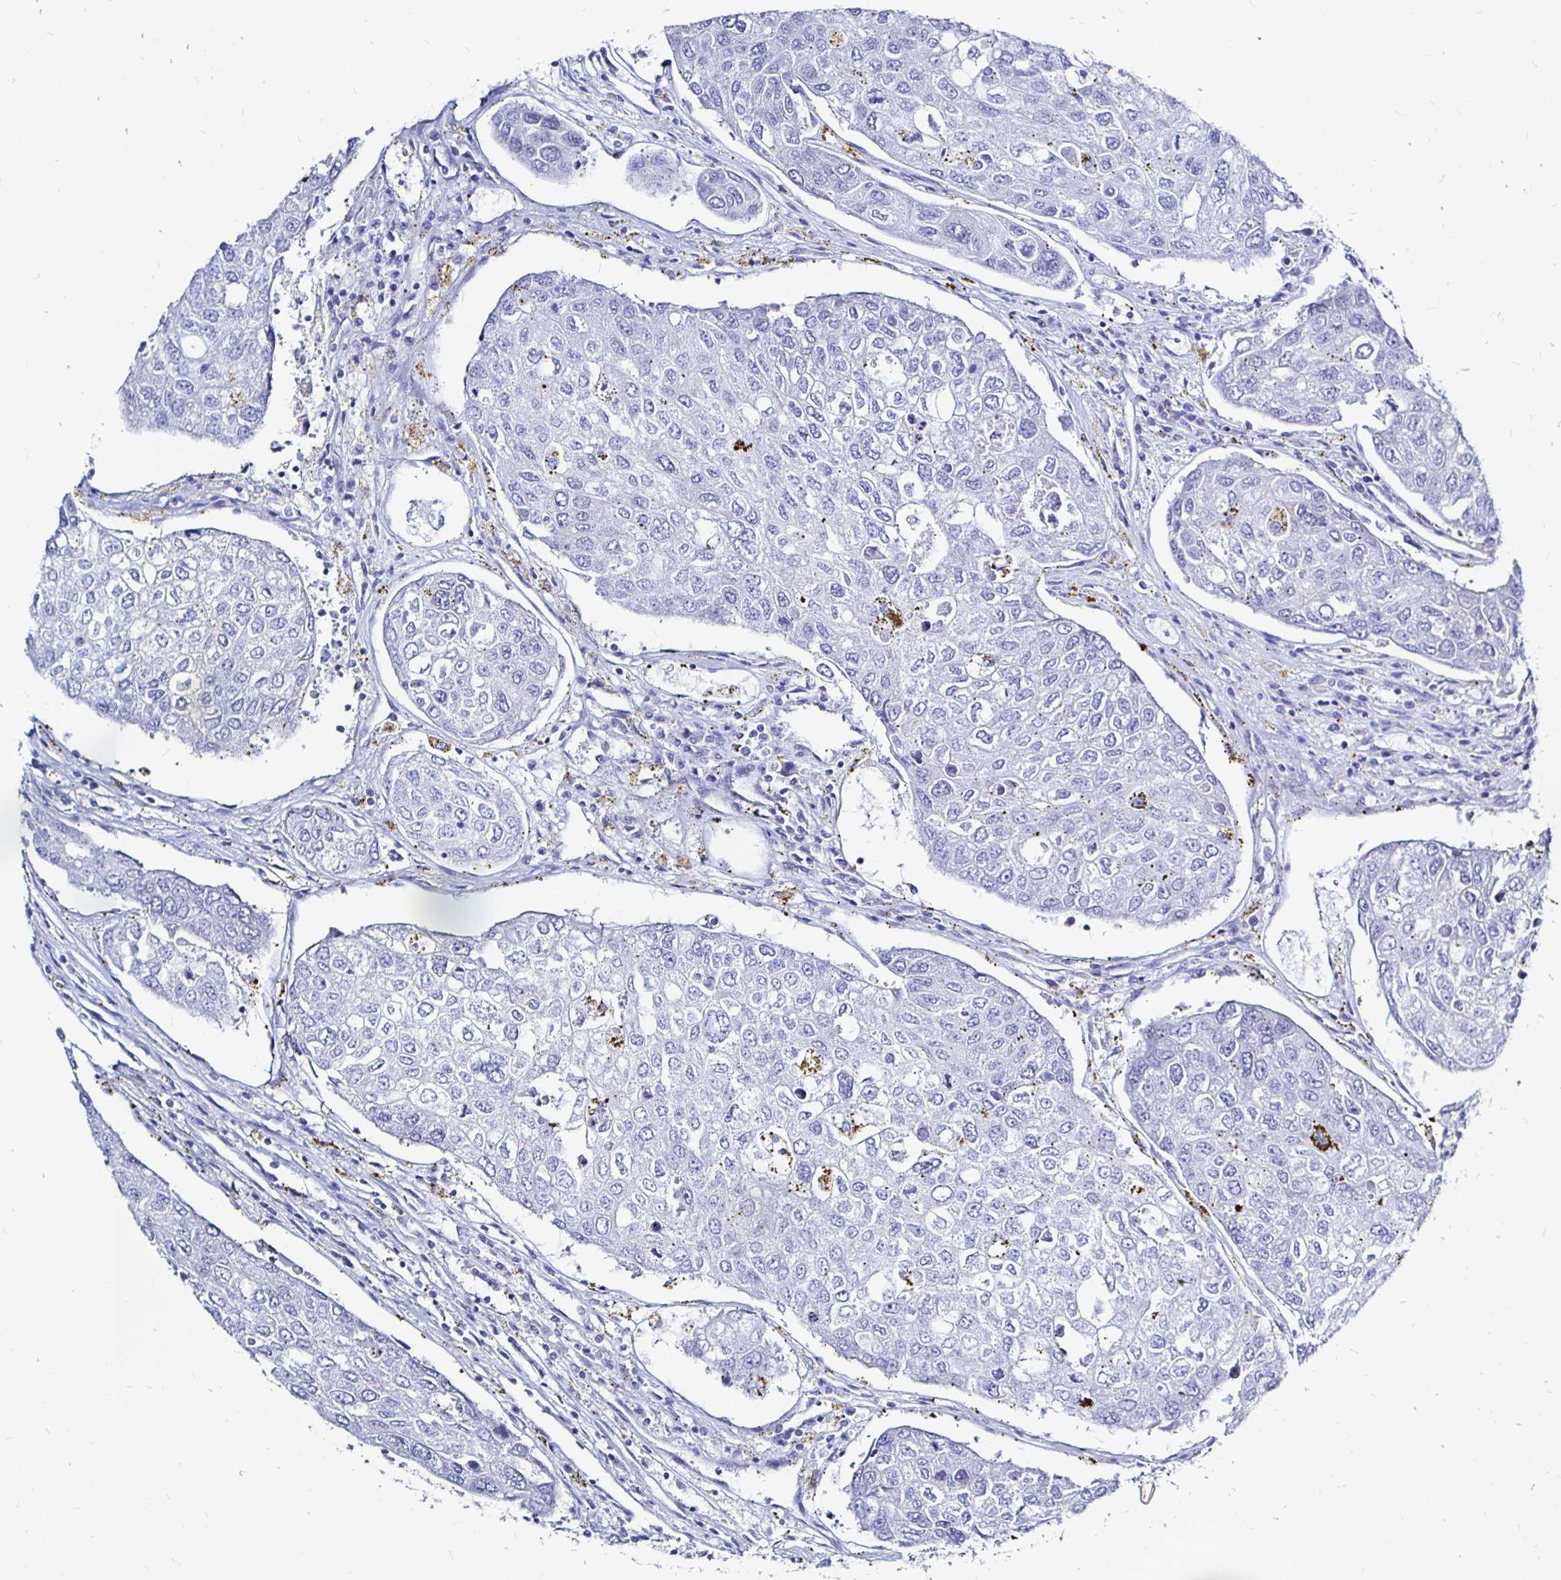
{"staining": {"intensity": "negative", "quantity": "none", "location": "none"}, "tissue": "urothelial cancer", "cell_type": "Tumor cells", "image_type": "cancer", "snomed": [{"axis": "morphology", "description": "Urothelial carcinoma, High grade"}, {"axis": "topography", "description": "Lymph node"}, {"axis": "topography", "description": "Urinary bladder"}], "caption": "A micrograph of human high-grade urothelial carcinoma is negative for staining in tumor cells.", "gene": "LUZP4", "patient": {"sex": "male", "age": 51}}